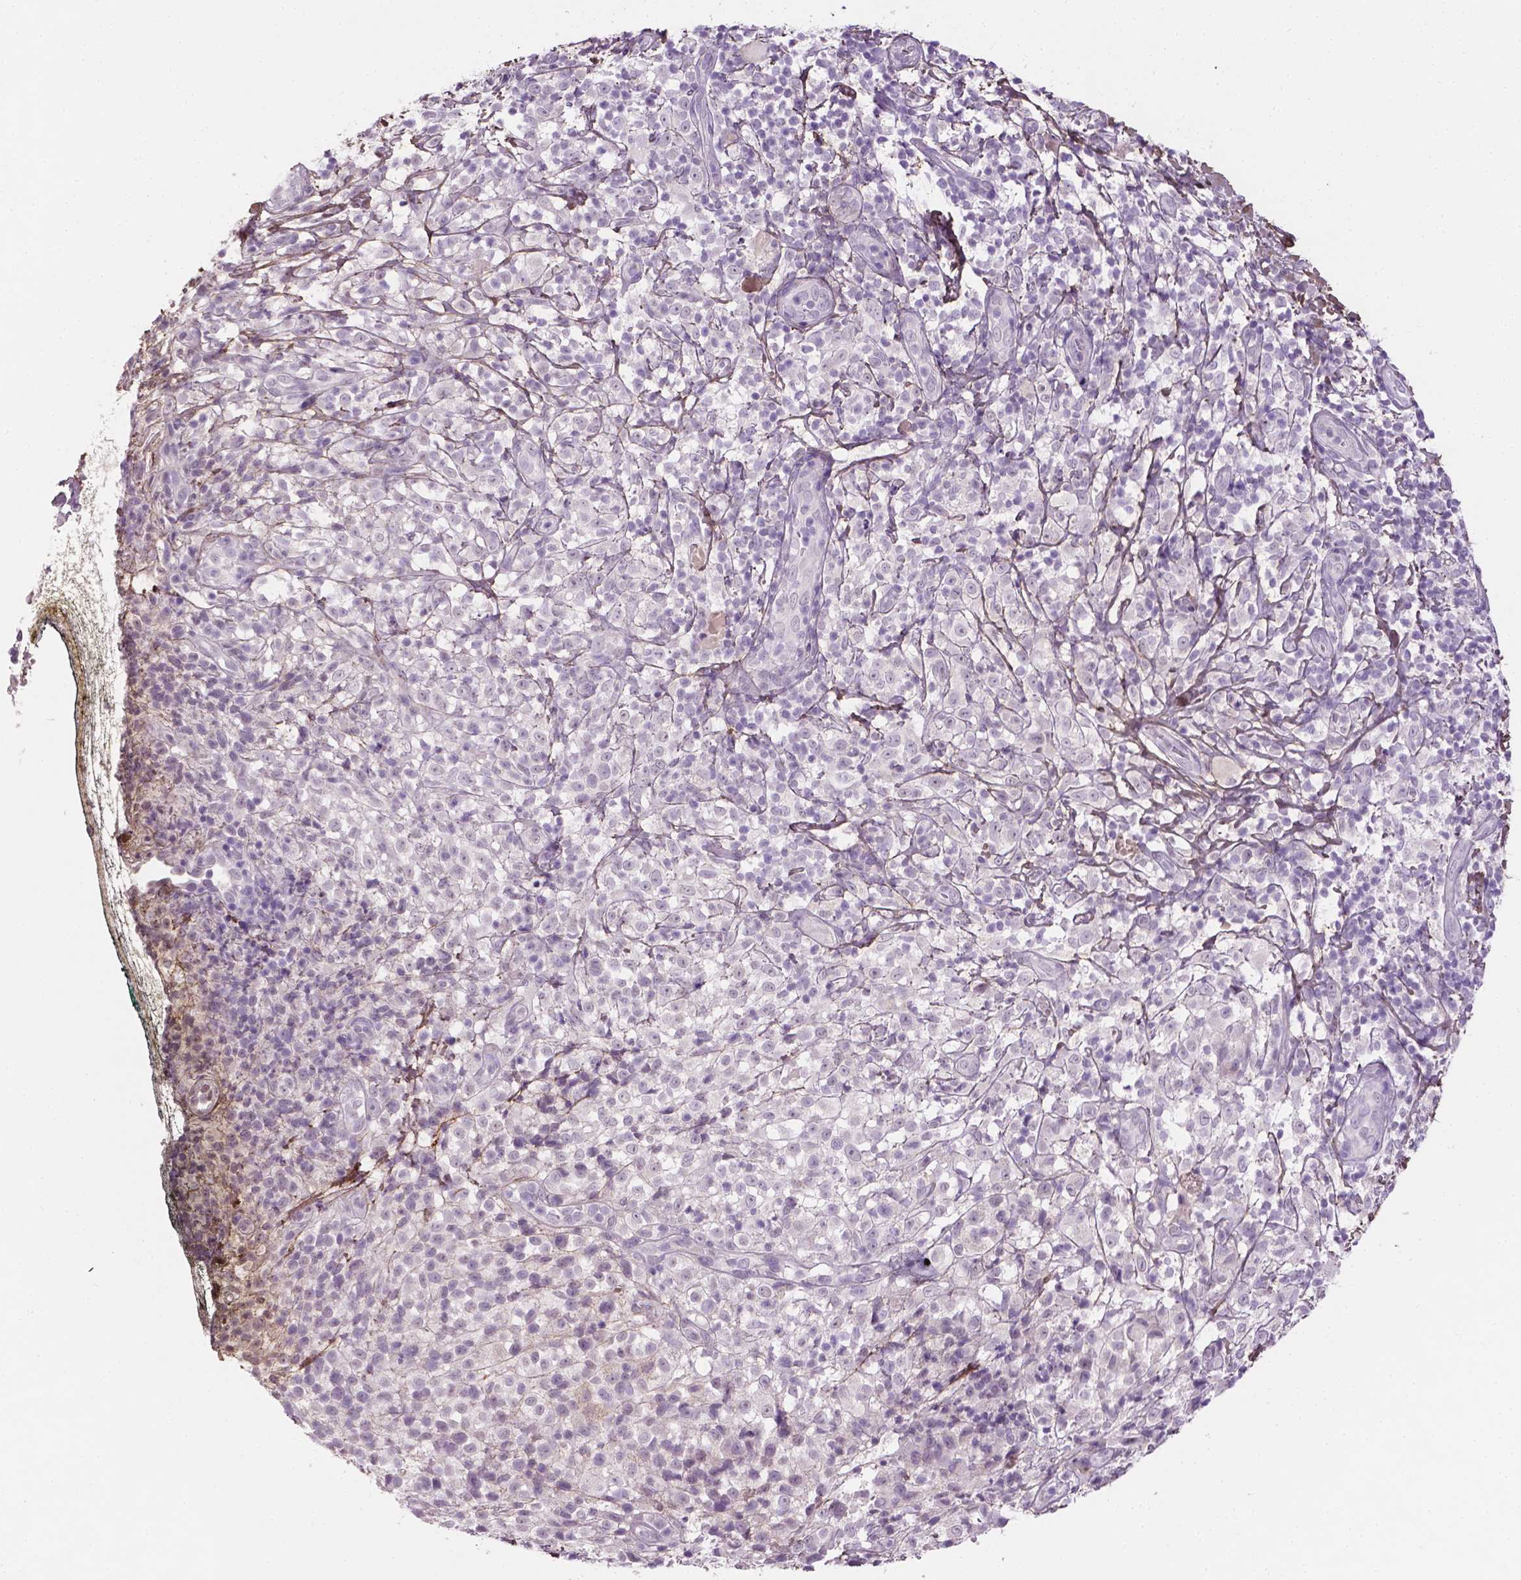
{"staining": {"intensity": "negative", "quantity": "none", "location": "none"}, "tissue": "melanoma", "cell_type": "Tumor cells", "image_type": "cancer", "snomed": [{"axis": "morphology", "description": "Malignant melanoma, NOS"}, {"axis": "topography", "description": "Skin"}], "caption": "Tumor cells show no significant positivity in malignant melanoma.", "gene": "DLG2", "patient": {"sex": "male", "age": 85}}